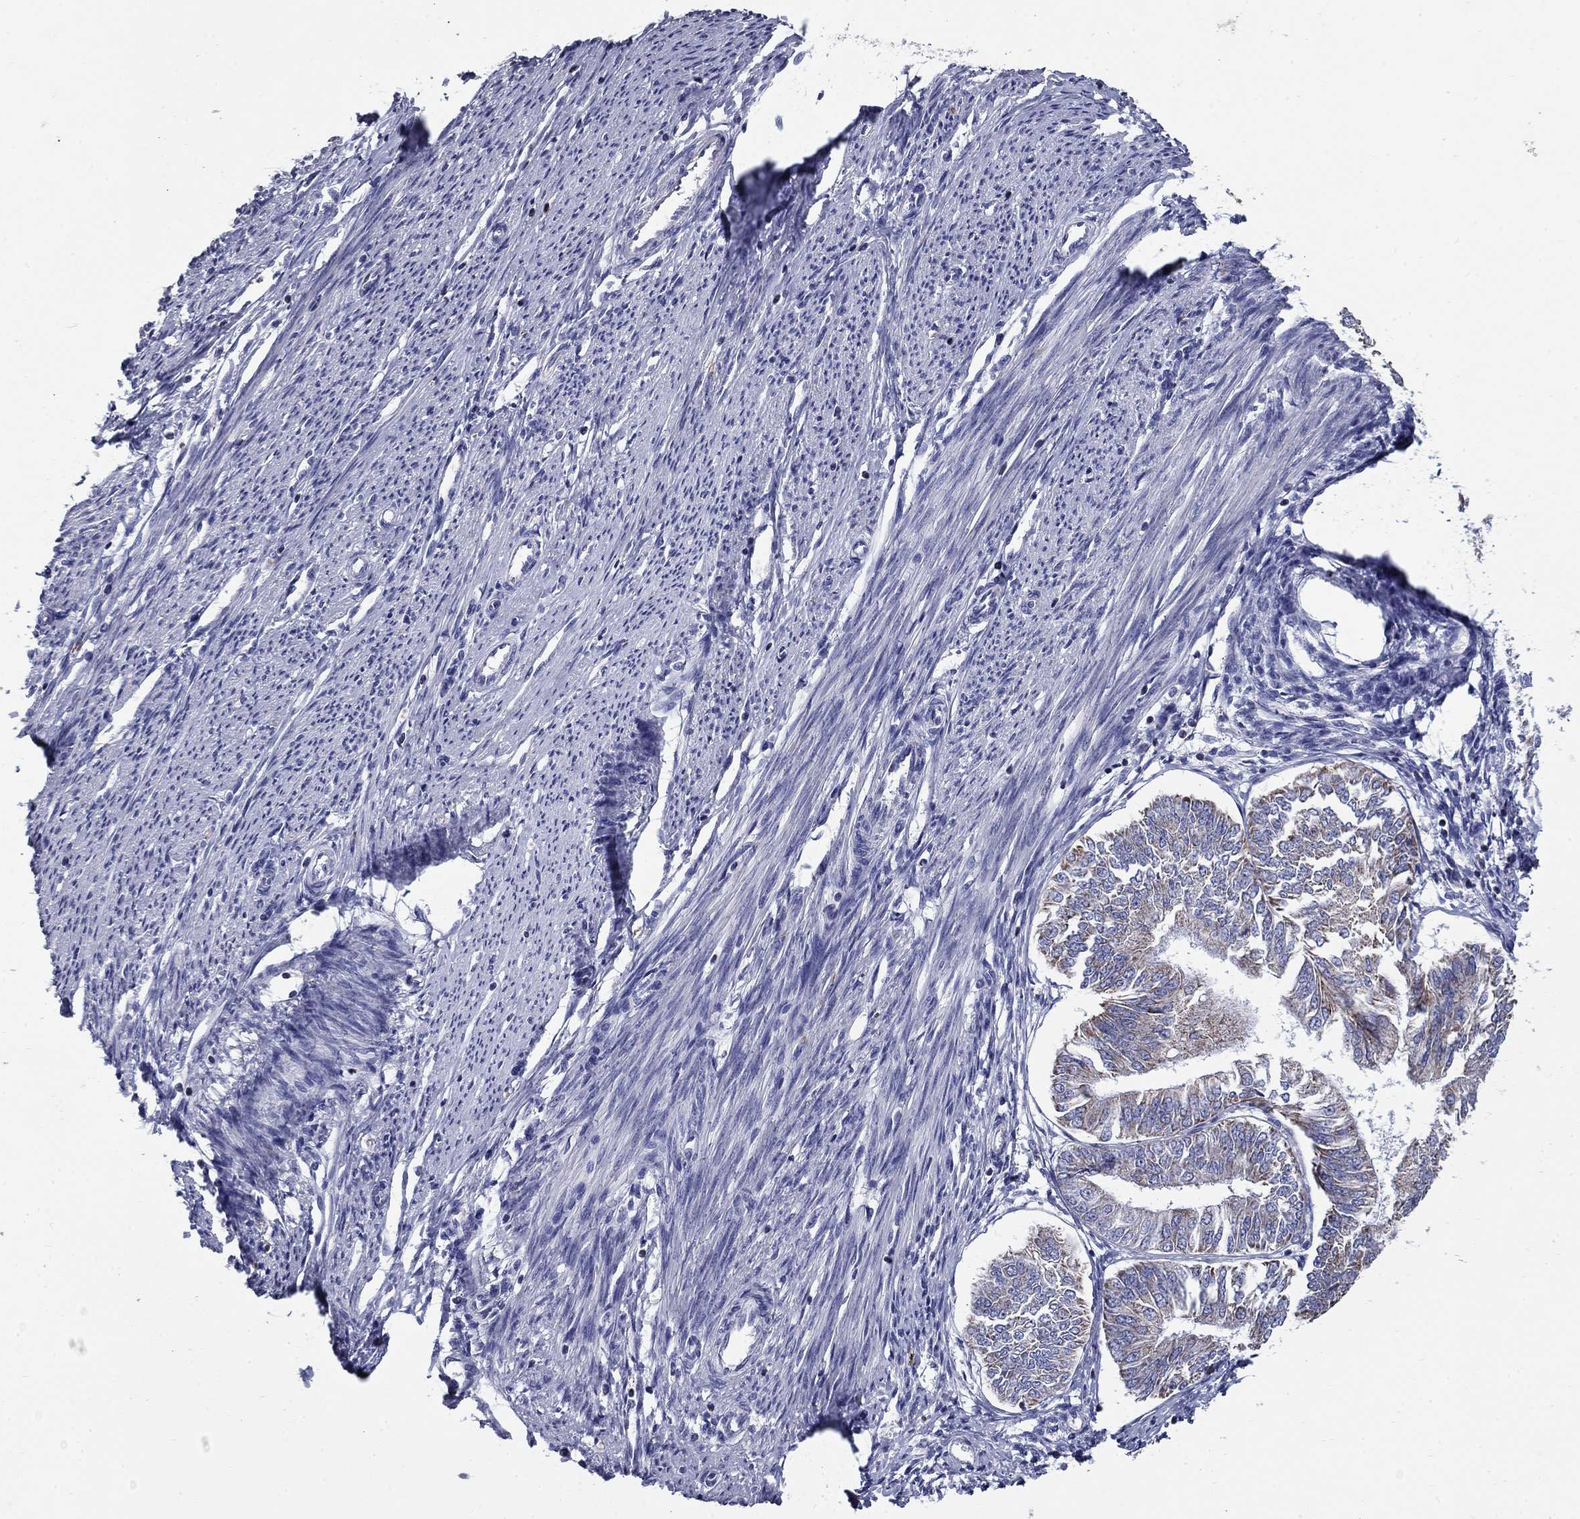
{"staining": {"intensity": "weak", "quantity": ">75%", "location": "cytoplasmic/membranous"}, "tissue": "endometrial cancer", "cell_type": "Tumor cells", "image_type": "cancer", "snomed": [{"axis": "morphology", "description": "Adenocarcinoma, NOS"}, {"axis": "topography", "description": "Endometrium"}], "caption": "A histopathology image of endometrial adenocarcinoma stained for a protein displays weak cytoplasmic/membranous brown staining in tumor cells.", "gene": "NDUFA4L2", "patient": {"sex": "female", "age": 58}}